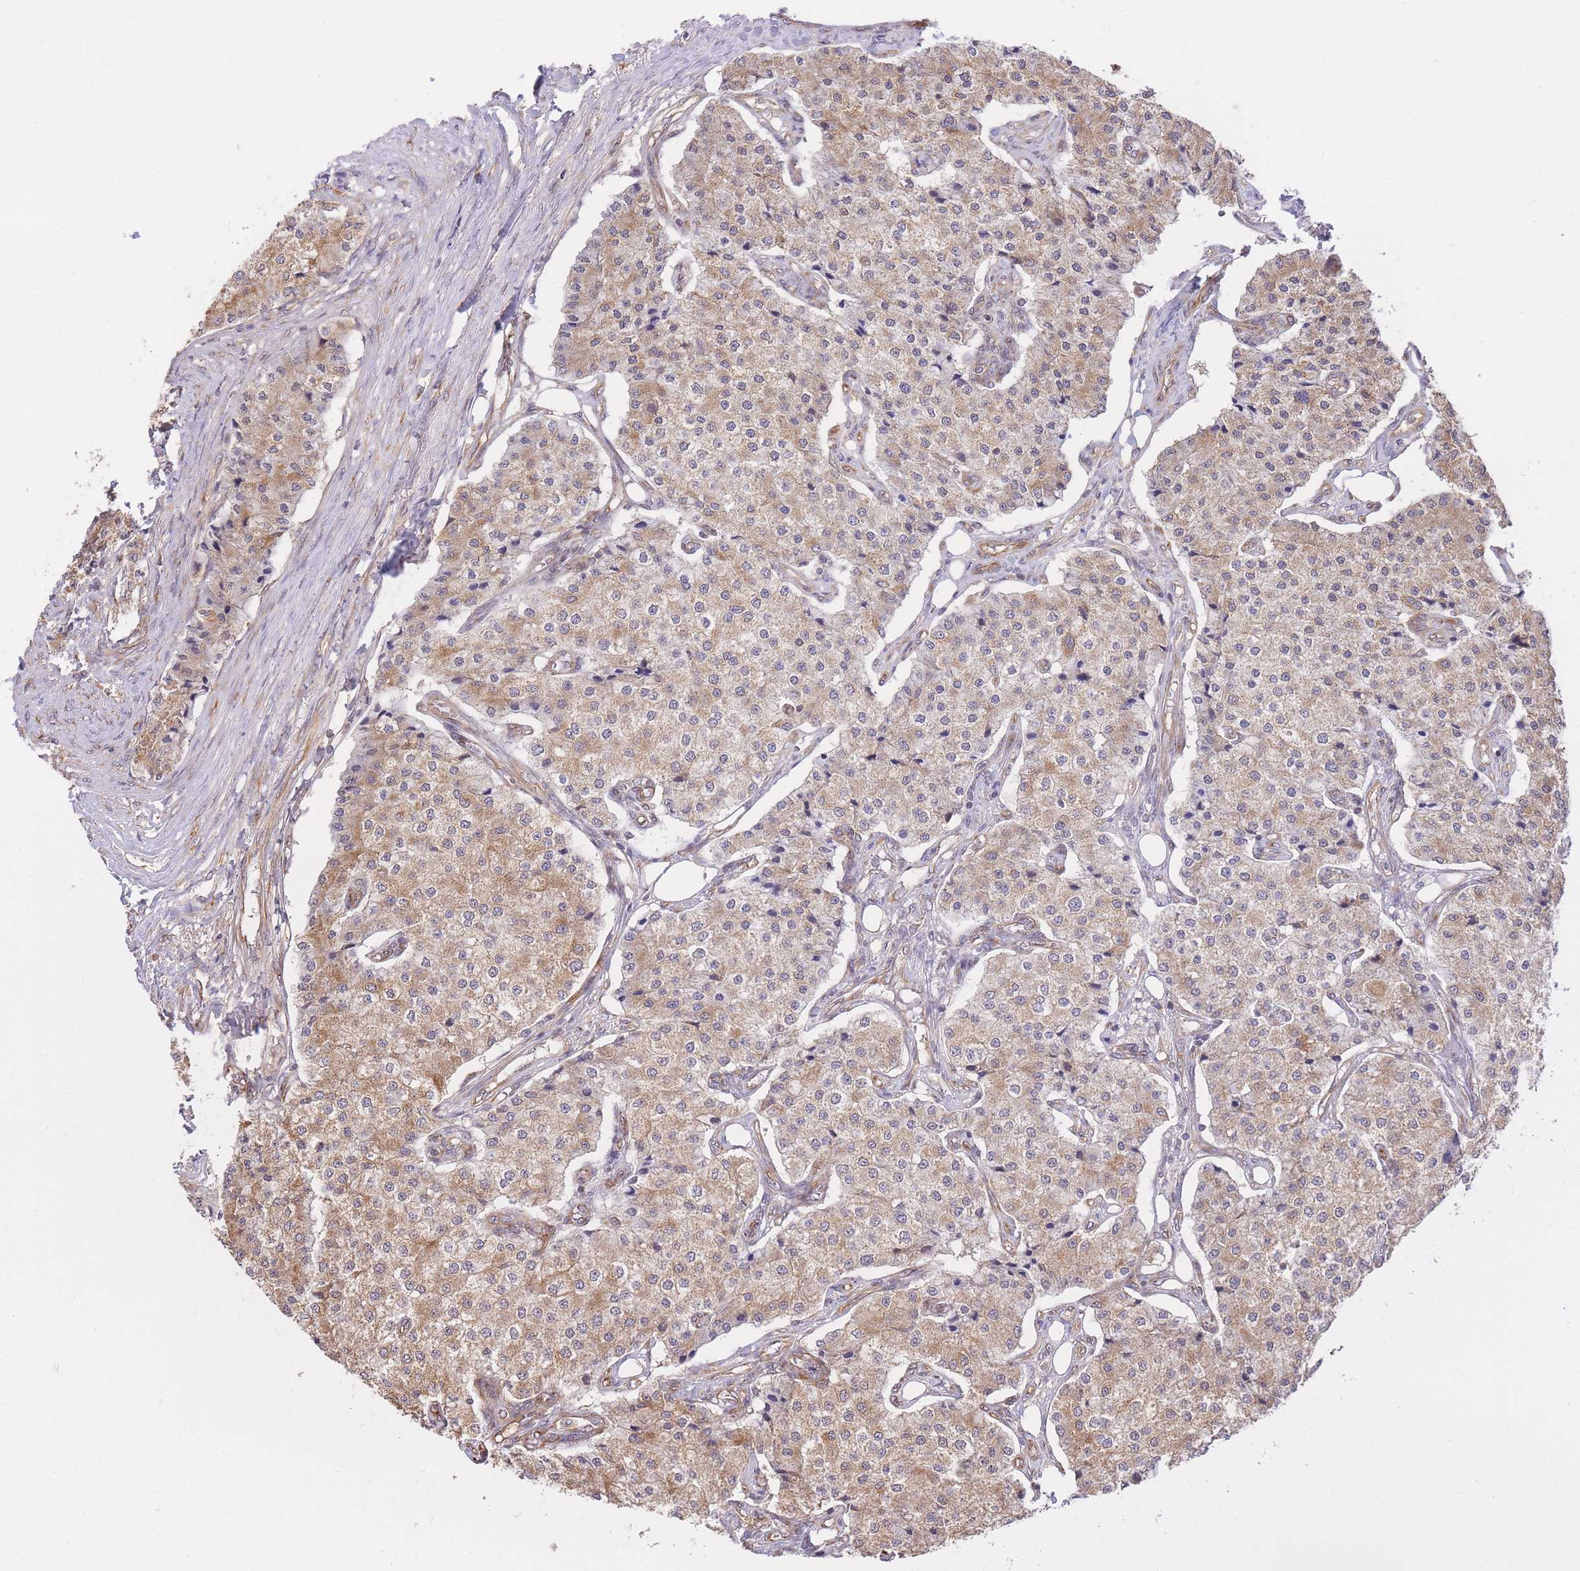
{"staining": {"intensity": "moderate", "quantity": "25%-75%", "location": "cytoplasmic/membranous"}, "tissue": "carcinoid", "cell_type": "Tumor cells", "image_type": "cancer", "snomed": [{"axis": "morphology", "description": "Carcinoid, malignant, NOS"}, {"axis": "topography", "description": "Colon"}], "caption": "Human carcinoid stained for a protein (brown) exhibits moderate cytoplasmic/membranous positive expression in approximately 25%-75% of tumor cells.", "gene": "EXOSC8", "patient": {"sex": "female", "age": 52}}